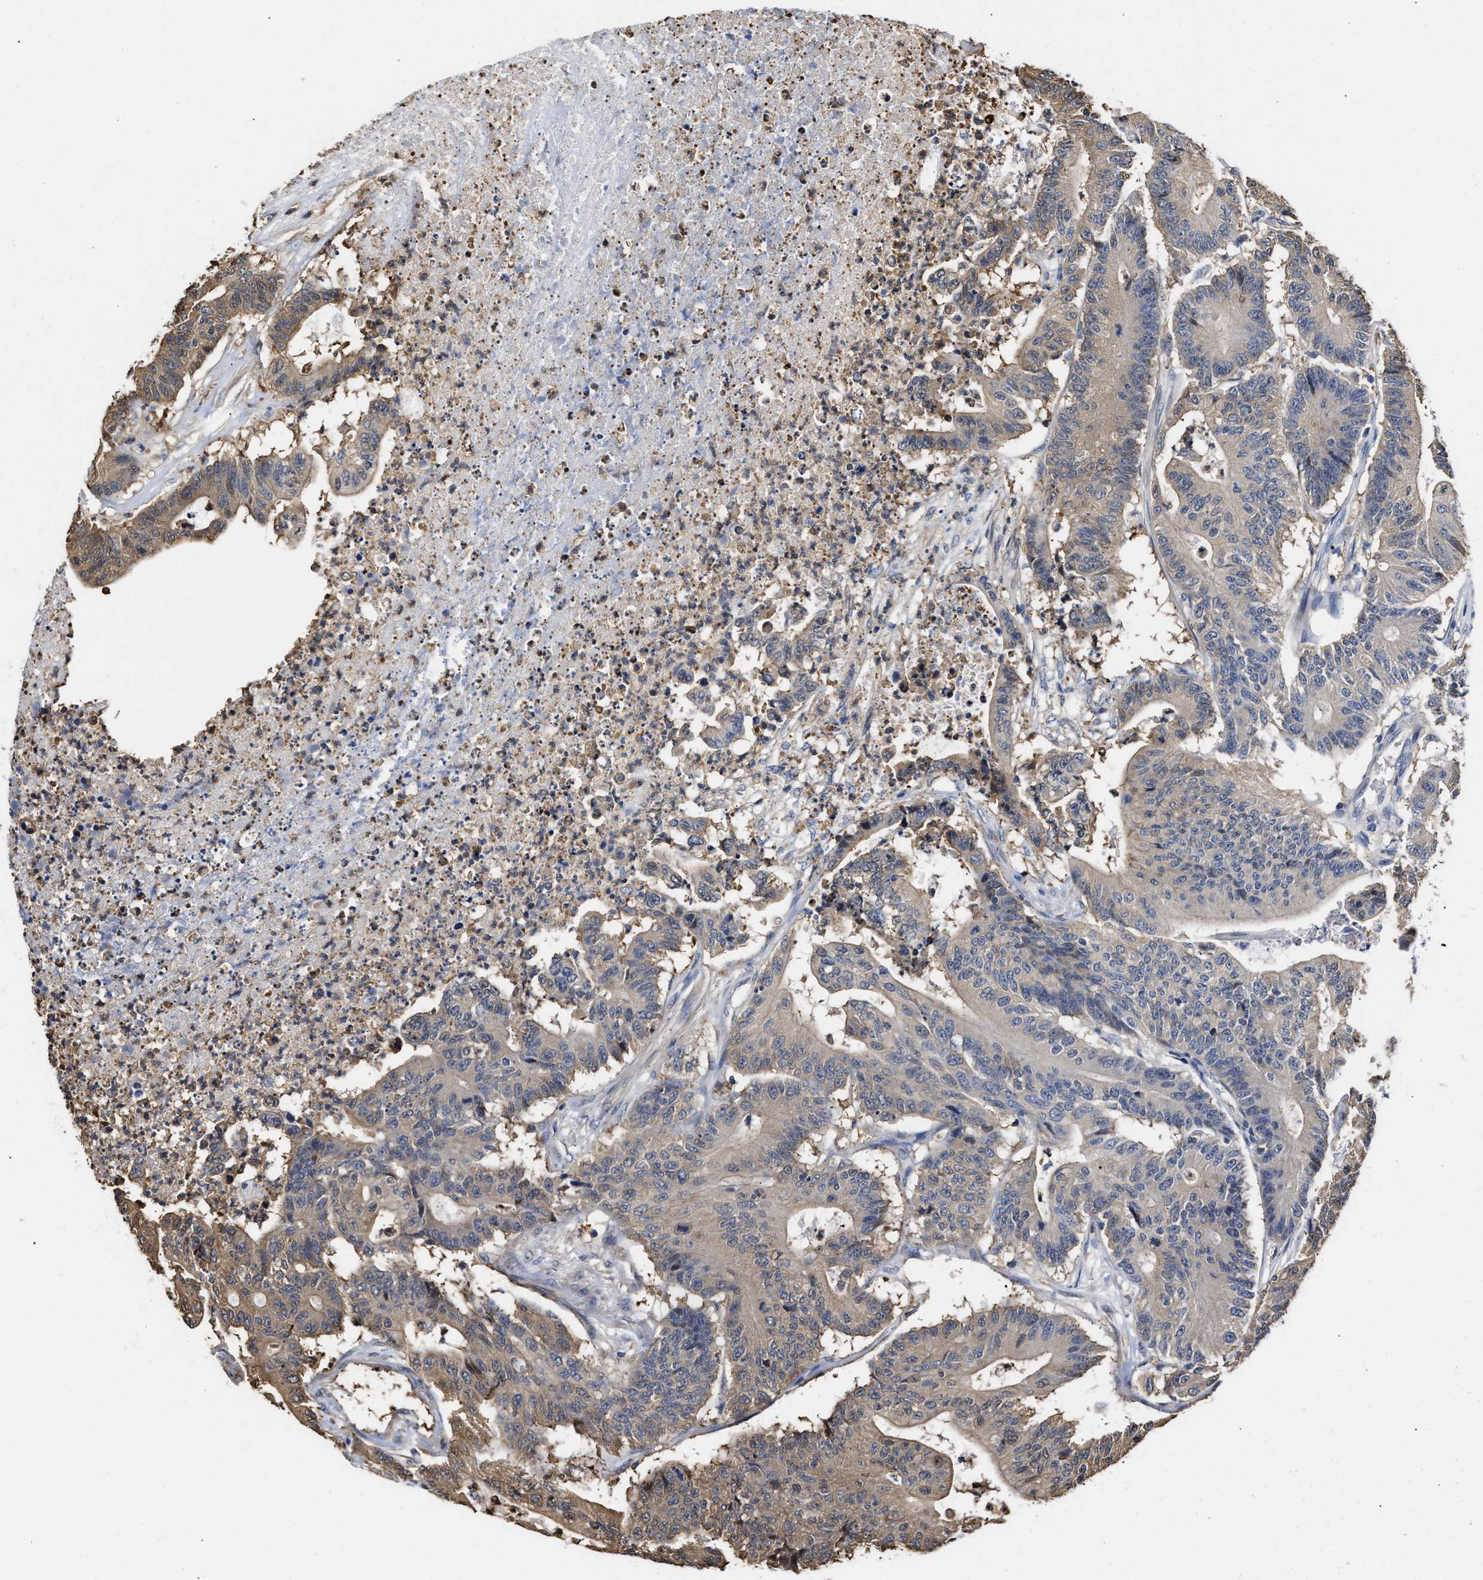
{"staining": {"intensity": "weak", "quantity": "25%-75%", "location": "cytoplasmic/membranous"}, "tissue": "colorectal cancer", "cell_type": "Tumor cells", "image_type": "cancer", "snomed": [{"axis": "morphology", "description": "Adenocarcinoma, NOS"}, {"axis": "topography", "description": "Colon"}], "caption": "This is an image of immunohistochemistry staining of colorectal adenocarcinoma, which shows weak positivity in the cytoplasmic/membranous of tumor cells.", "gene": "KLHDC1", "patient": {"sex": "female", "age": 84}}